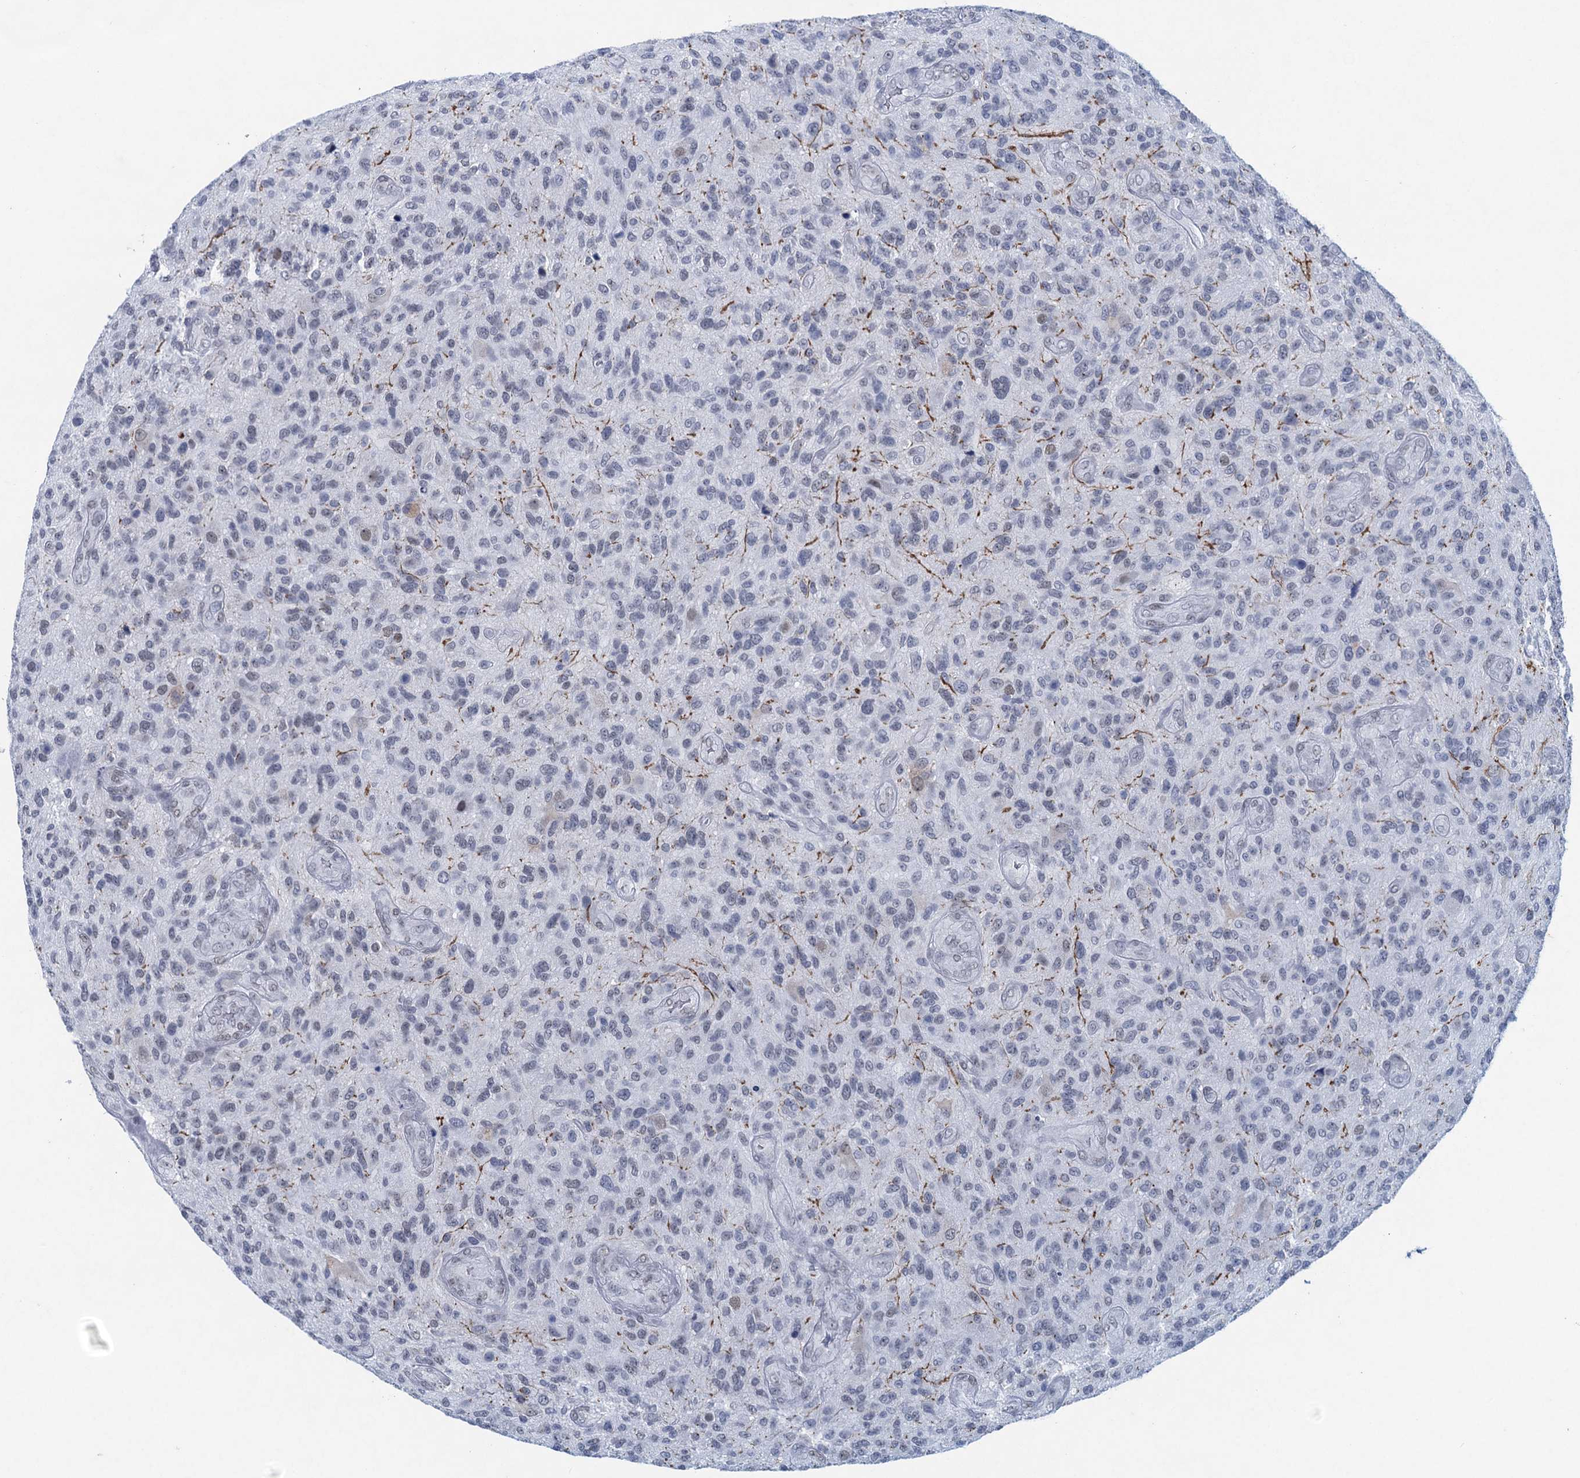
{"staining": {"intensity": "negative", "quantity": "none", "location": "none"}, "tissue": "glioma", "cell_type": "Tumor cells", "image_type": "cancer", "snomed": [{"axis": "morphology", "description": "Glioma, malignant, High grade"}, {"axis": "topography", "description": "Brain"}], "caption": "Glioma was stained to show a protein in brown. There is no significant positivity in tumor cells.", "gene": "HAPSTR1", "patient": {"sex": "male", "age": 47}}